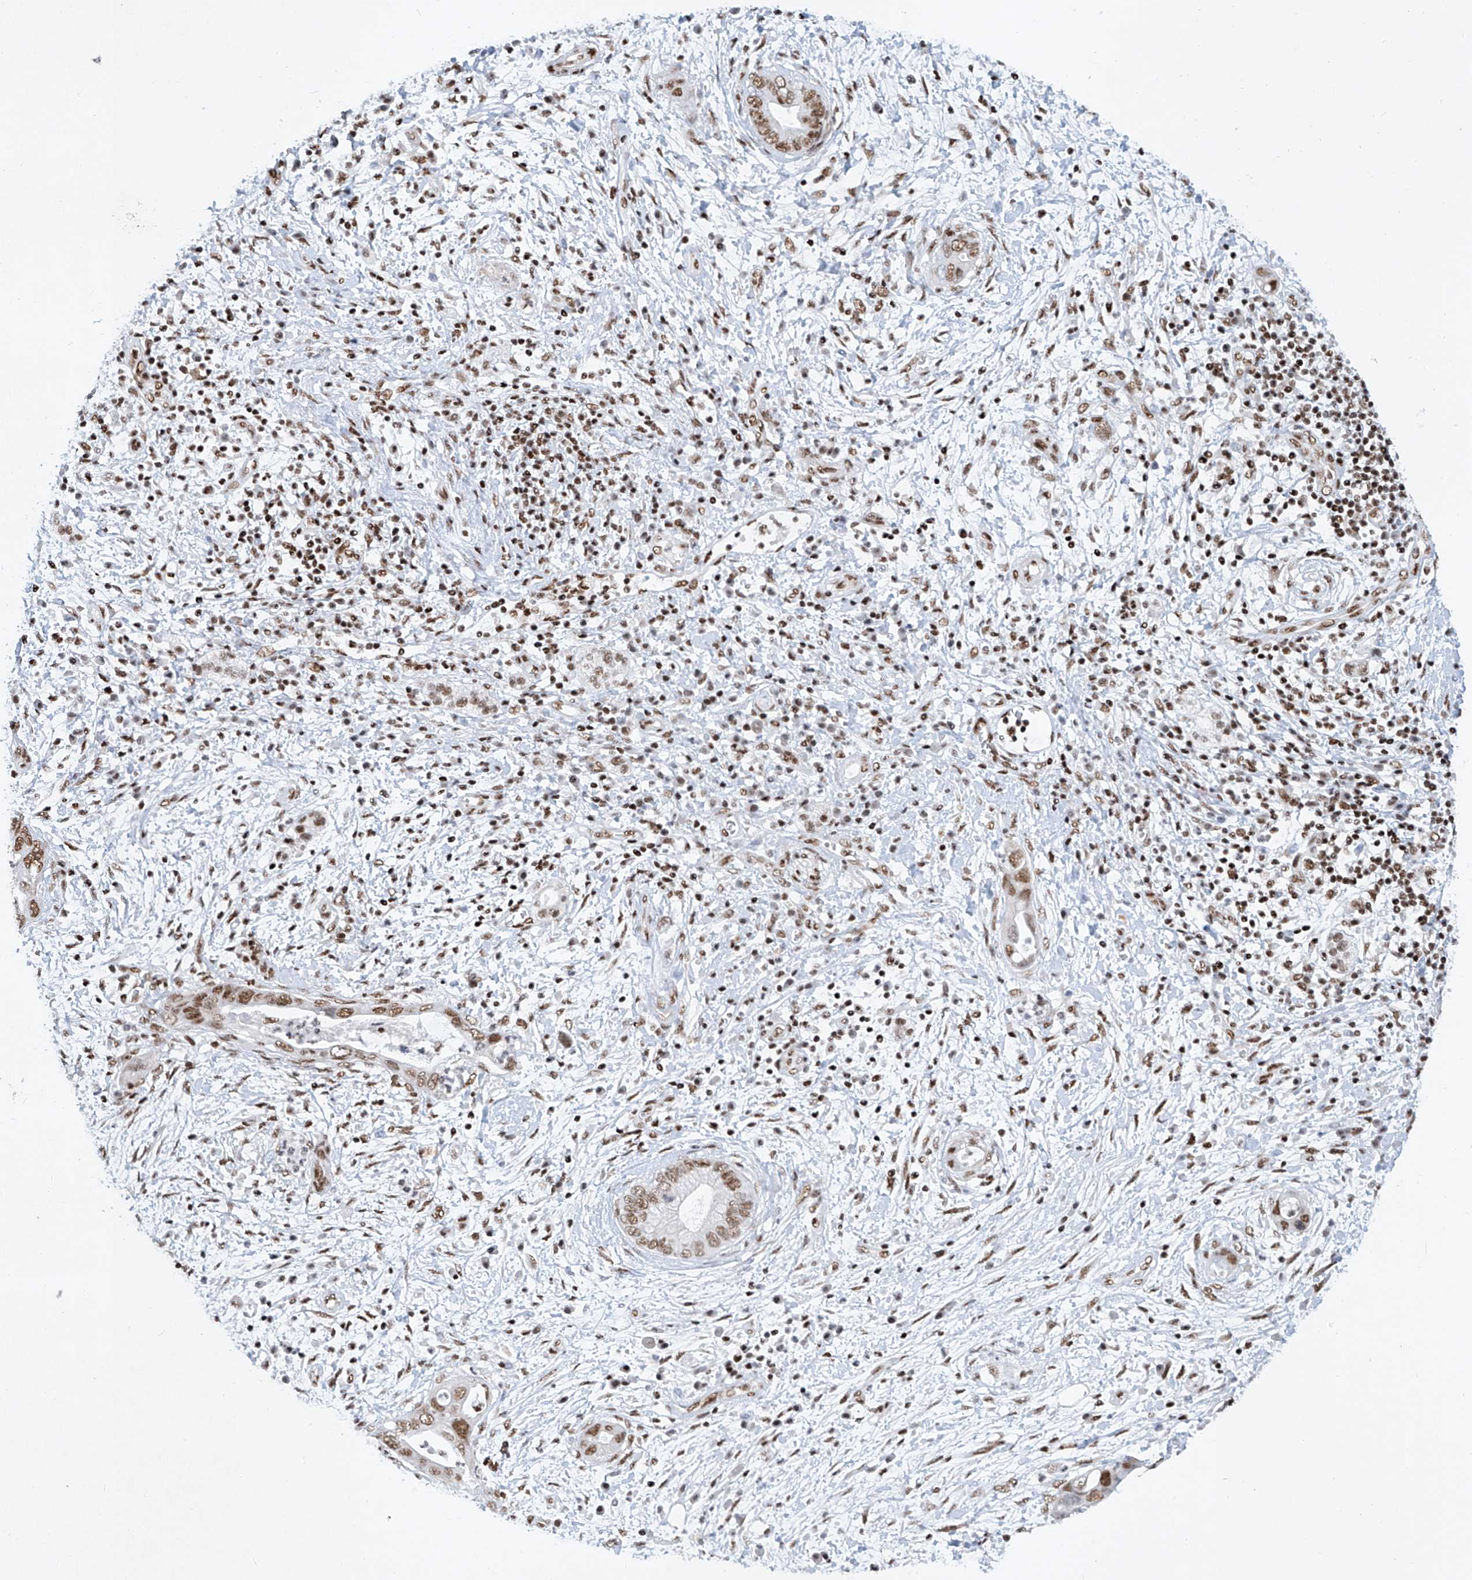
{"staining": {"intensity": "moderate", "quantity": ">75%", "location": "nuclear"}, "tissue": "pancreatic cancer", "cell_type": "Tumor cells", "image_type": "cancer", "snomed": [{"axis": "morphology", "description": "Adenocarcinoma, NOS"}, {"axis": "topography", "description": "Pancreas"}], "caption": "The histopathology image shows a brown stain indicating the presence of a protein in the nuclear of tumor cells in pancreatic adenocarcinoma. The staining is performed using DAB (3,3'-diaminobenzidine) brown chromogen to label protein expression. The nuclei are counter-stained blue using hematoxylin.", "gene": "TAF4", "patient": {"sex": "male", "age": 75}}